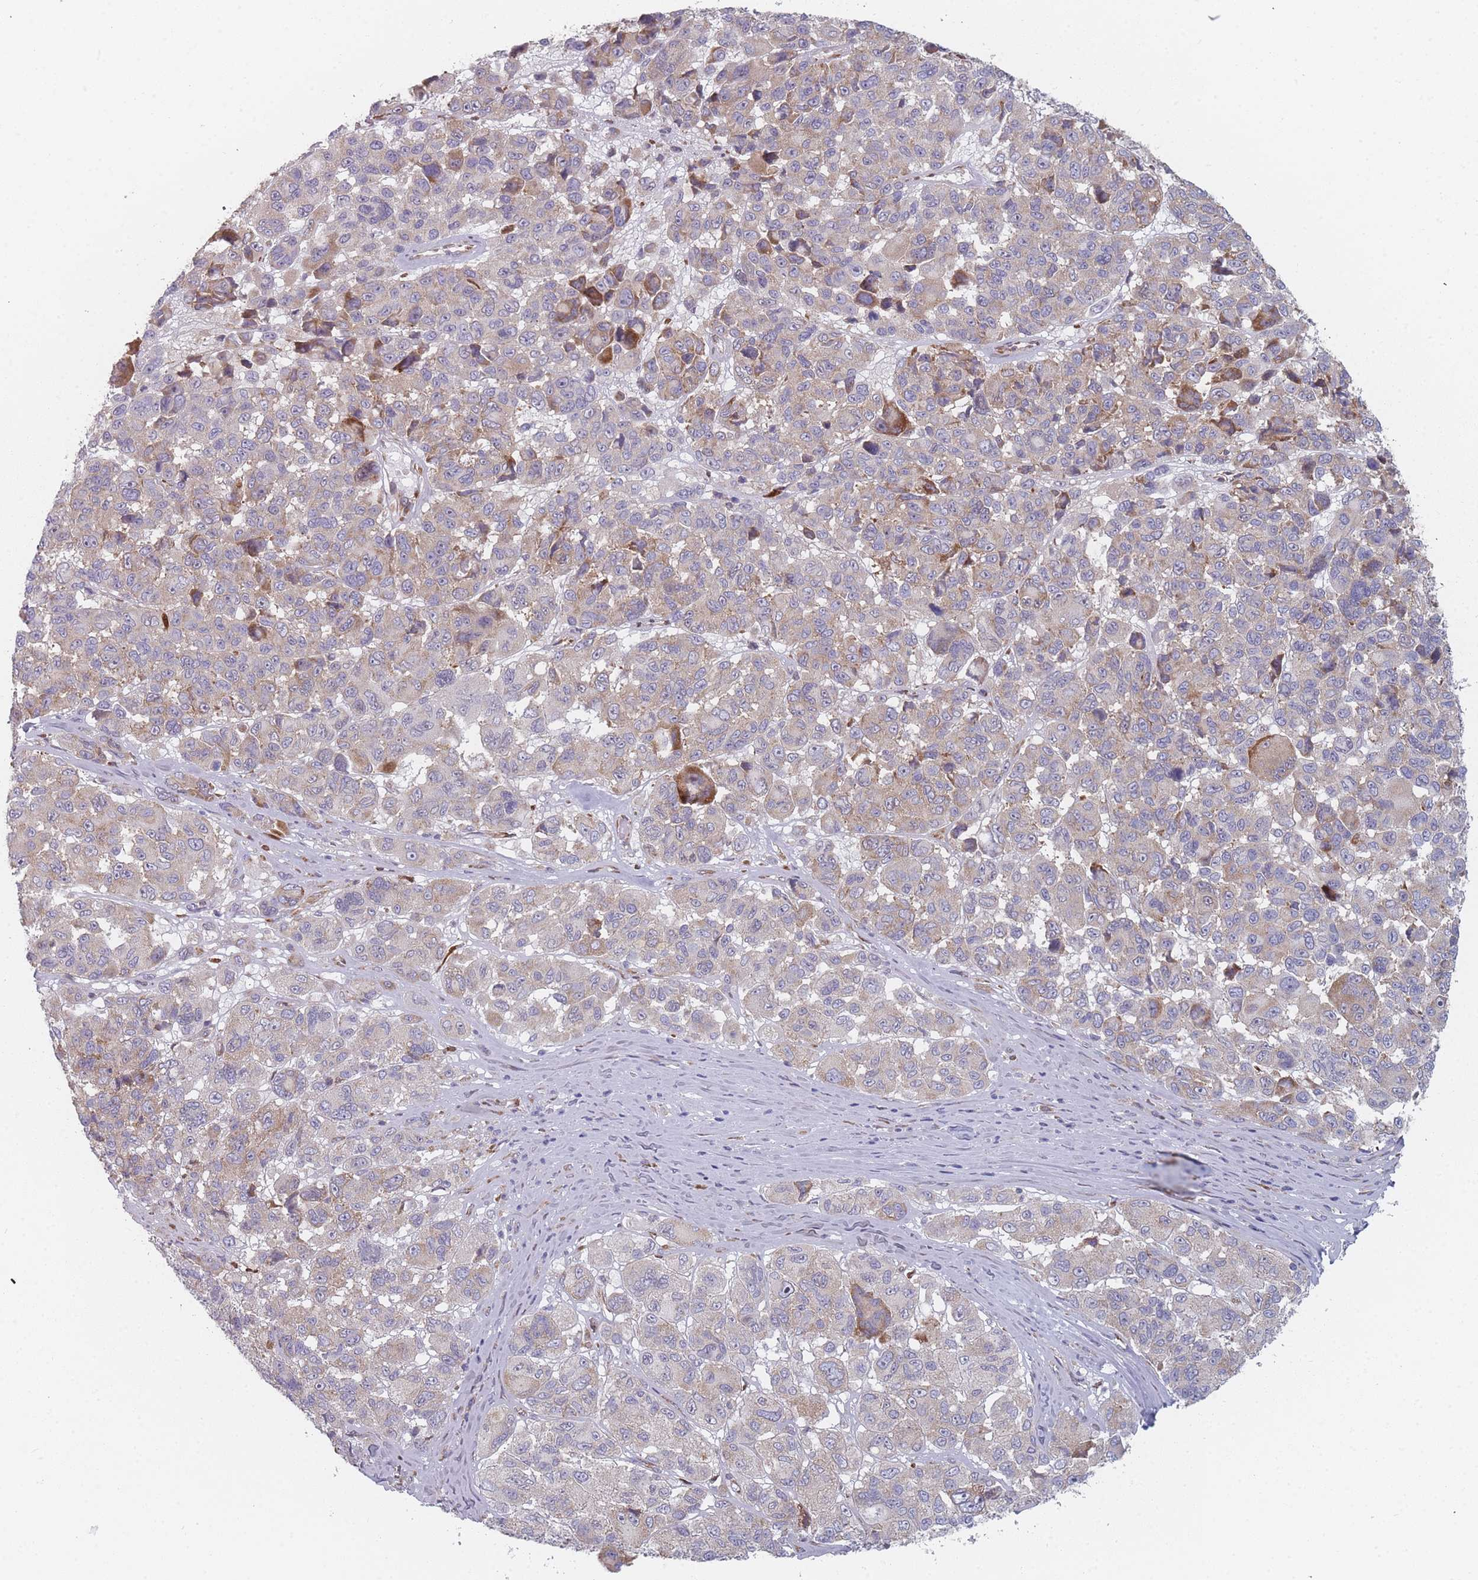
{"staining": {"intensity": "moderate", "quantity": "25%-75%", "location": "cytoplasmic/membranous"}, "tissue": "melanoma", "cell_type": "Tumor cells", "image_type": "cancer", "snomed": [{"axis": "morphology", "description": "Malignant melanoma, NOS"}, {"axis": "topography", "description": "Skin"}], "caption": "Immunohistochemical staining of malignant melanoma shows moderate cytoplasmic/membranous protein expression in about 25%-75% of tumor cells.", "gene": "CACNG5", "patient": {"sex": "female", "age": 66}}